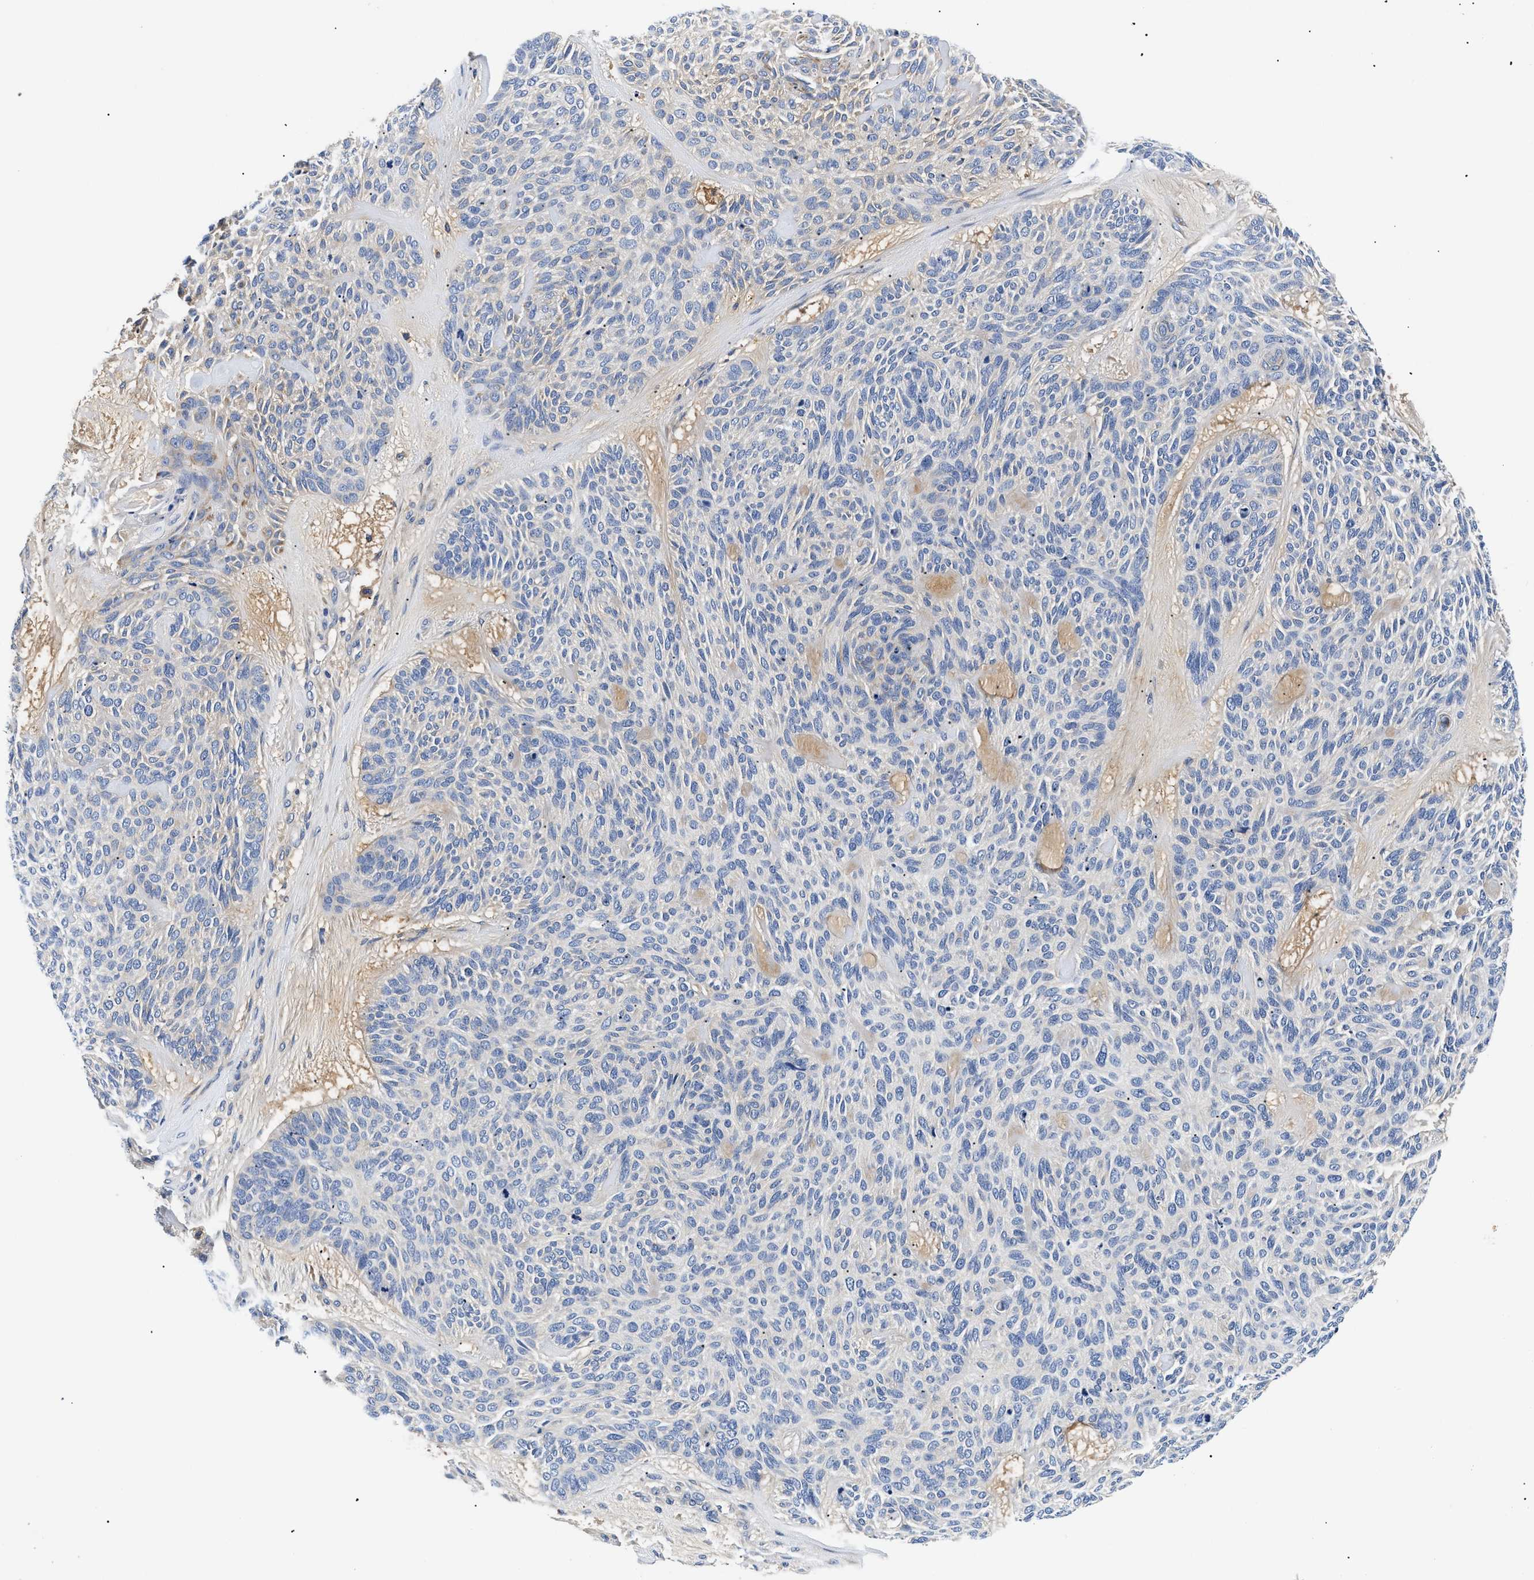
{"staining": {"intensity": "negative", "quantity": "none", "location": "none"}, "tissue": "skin cancer", "cell_type": "Tumor cells", "image_type": "cancer", "snomed": [{"axis": "morphology", "description": "Basal cell carcinoma"}, {"axis": "topography", "description": "Skin"}], "caption": "Tumor cells show no significant protein staining in skin basal cell carcinoma.", "gene": "MEA1", "patient": {"sex": "male", "age": 55}}